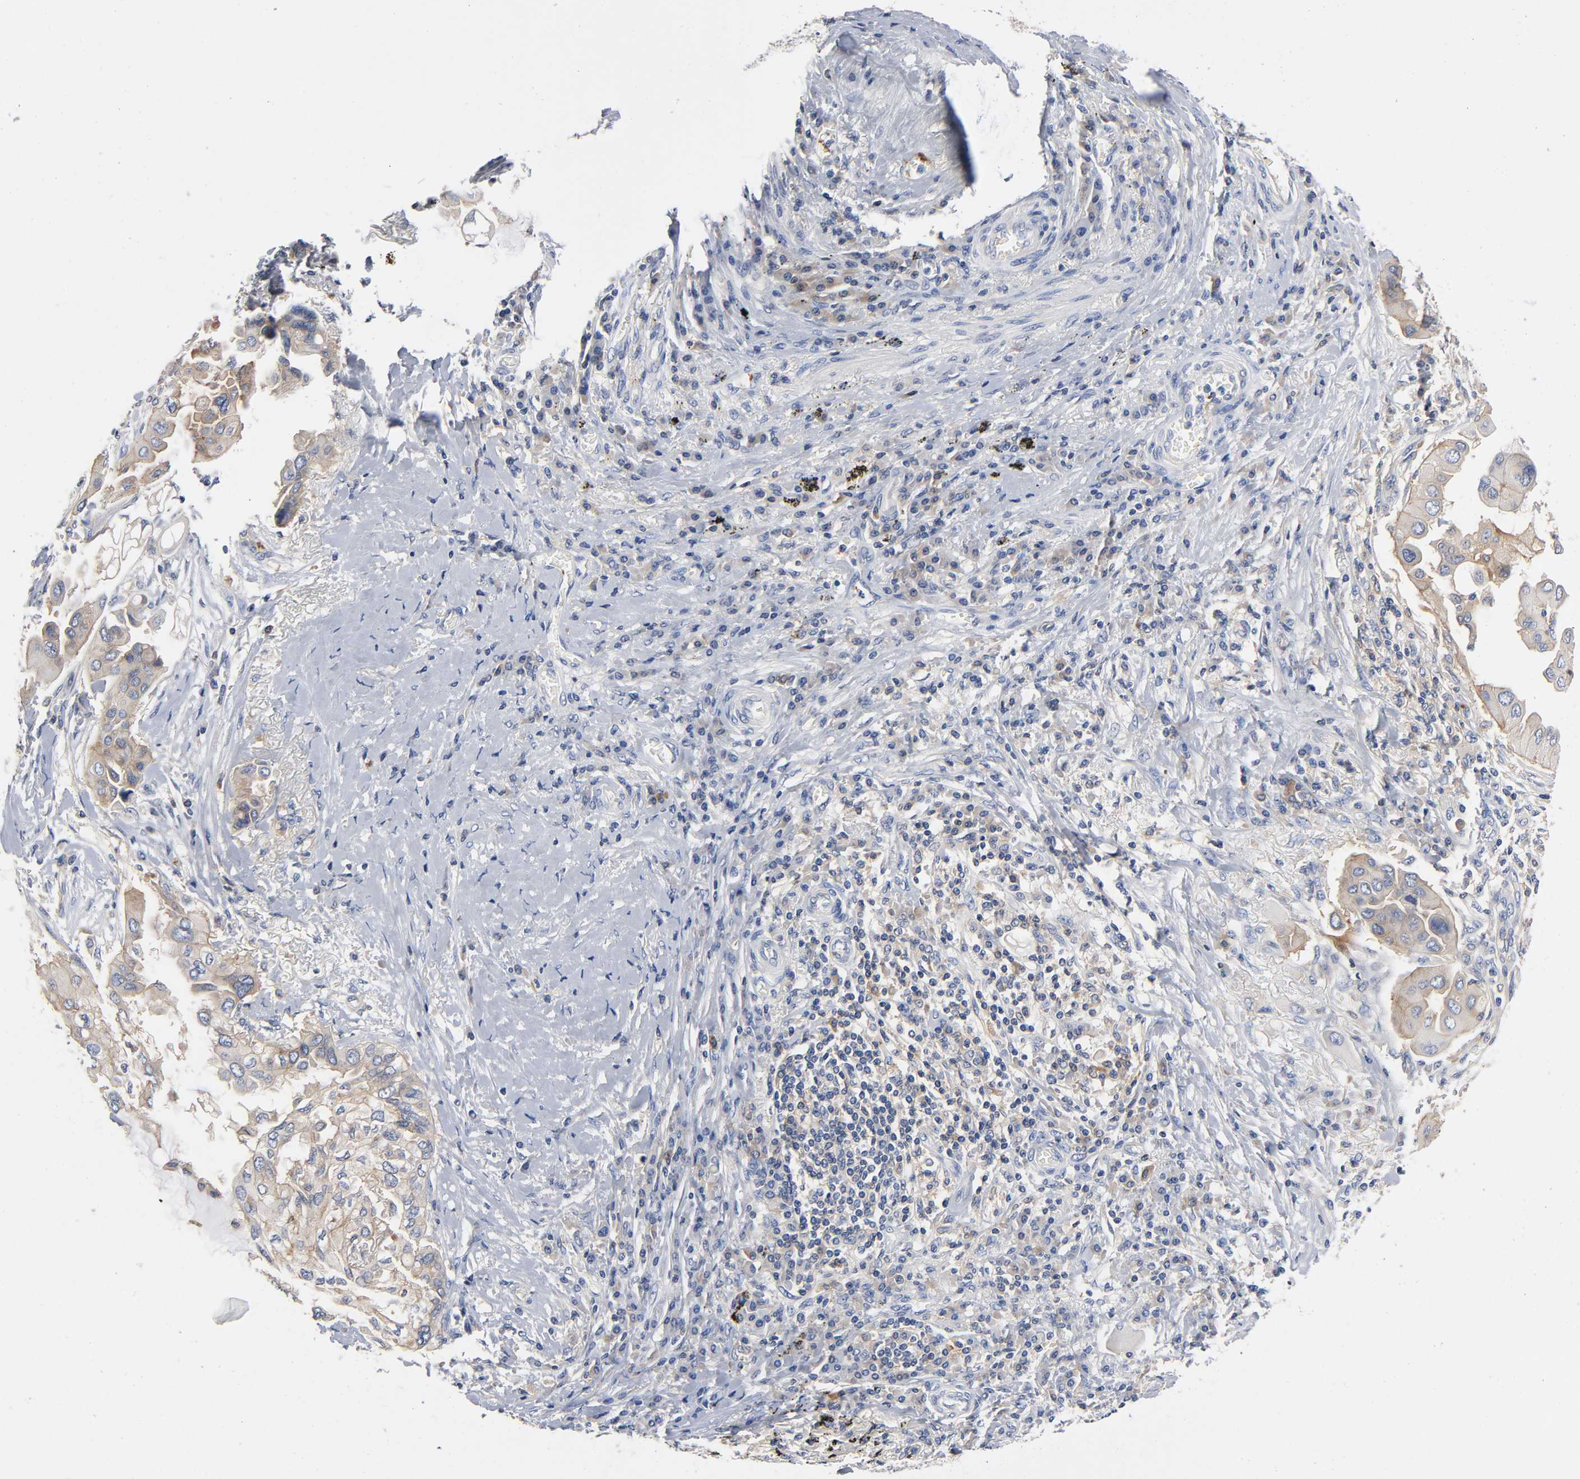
{"staining": {"intensity": "weak", "quantity": ">75%", "location": "cytoplasmic/membranous"}, "tissue": "lung cancer", "cell_type": "Tumor cells", "image_type": "cancer", "snomed": [{"axis": "morphology", "description": "Adenocarcinoma, NOS"}, {"axis": "topography", "description": "Lung"}], "caption": "Immunohistochemical staining of lung cancer (adenocarcinoma) reveals low levels of weak cytoplasmic/membranous expression in approximately >75% of tumor cells. The staining was performed using DAB, with brown indicating positive protein expression. Nuclei are stained blue with hematoxylin.", "gene": "SRC", "patient": {"sex": "female", "age": 76}}